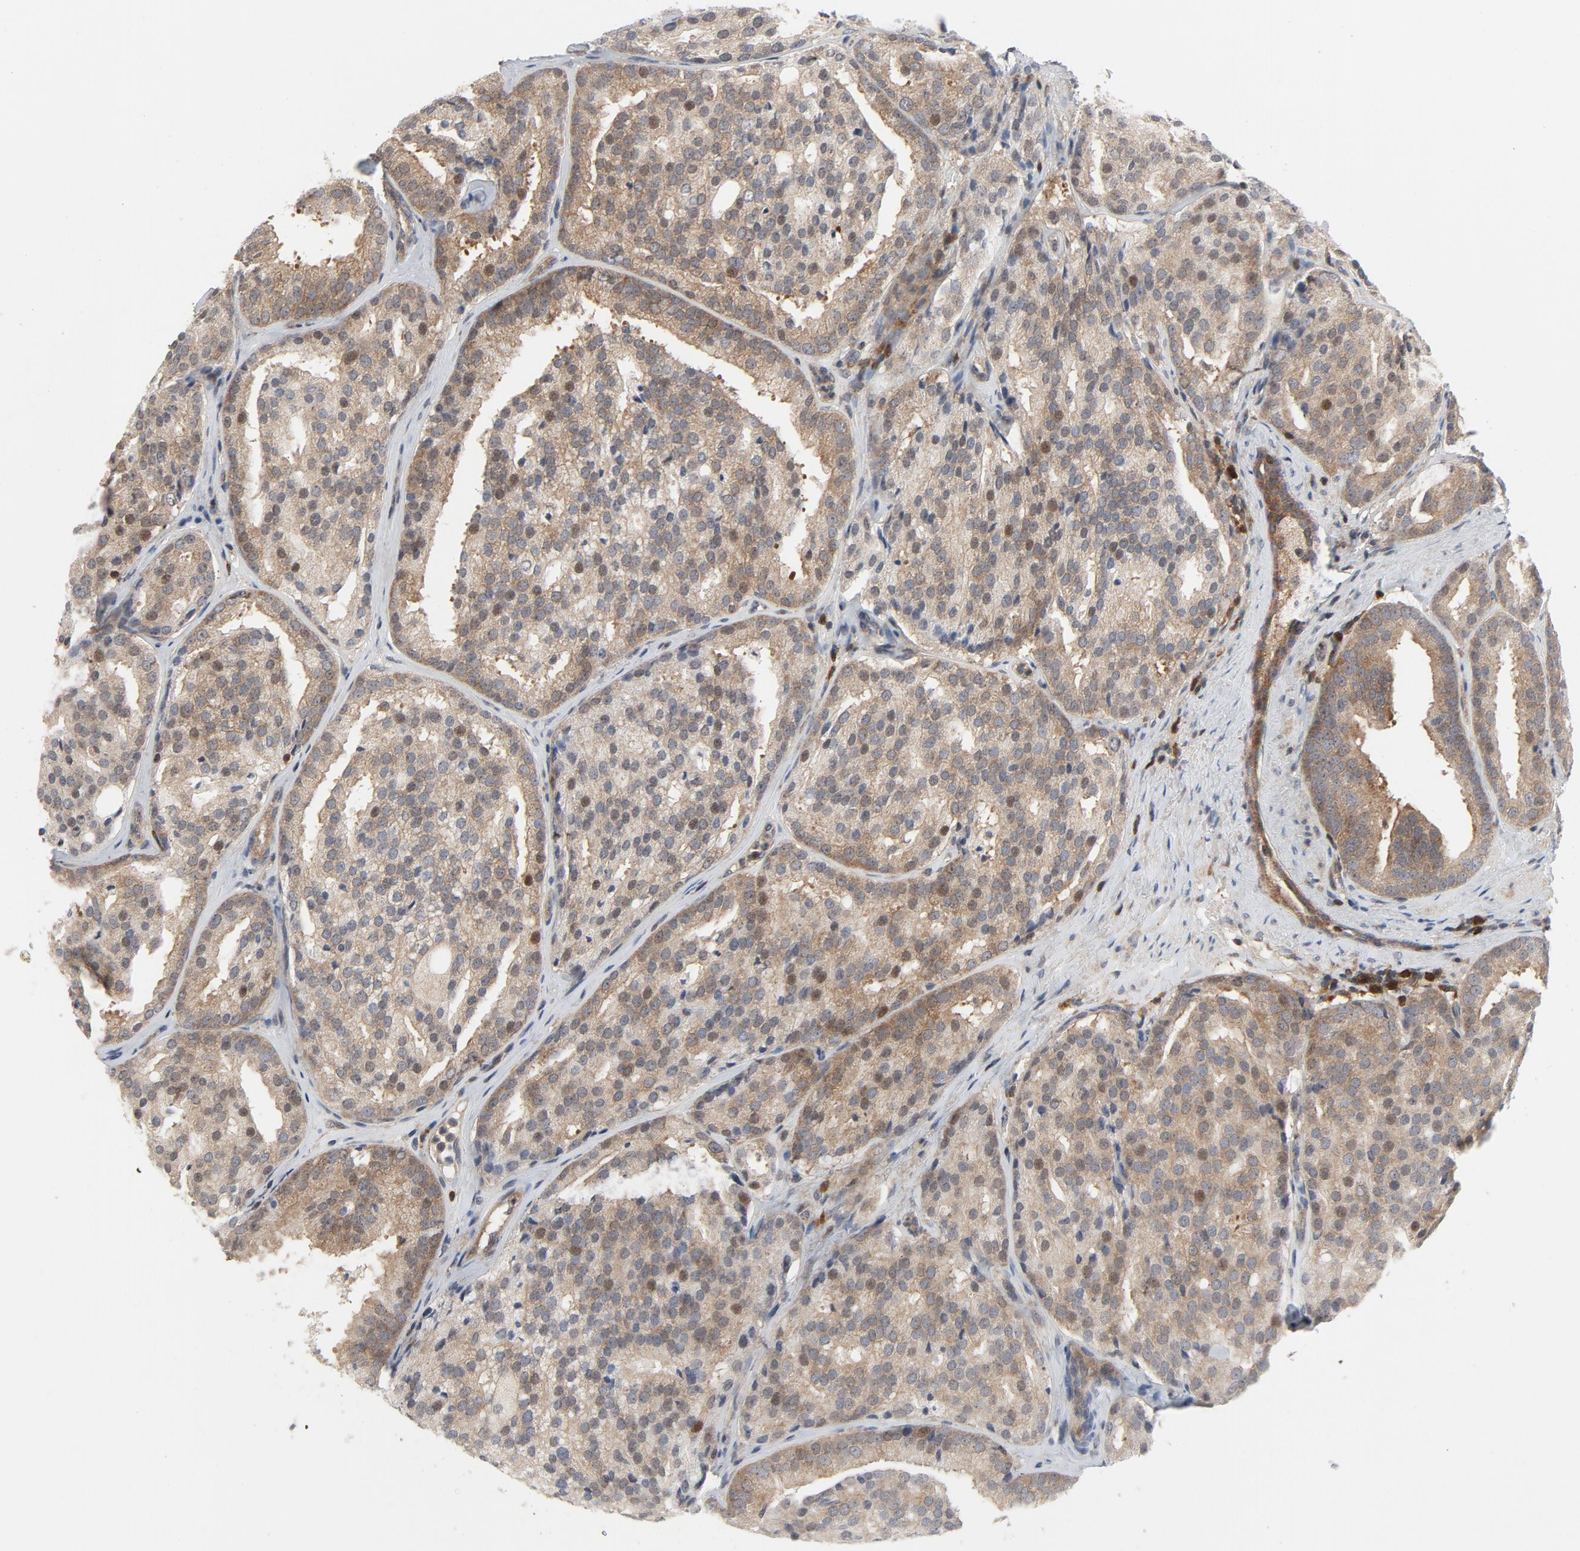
{"staining": {"intensity": "weak", "quantity": ">75%", "location": "cytoplasmic/membranous,nuclear"}, "tissue": "prostate cancer", "cell_type": "Tumor cells", "image_type": "cancer", "snomed": [{"axis": "morphology", "description": "Adenocarcinoma, High grade"}, {"axis": "topography", "description": "Prostate"}], "caption": "Brown immunohistochemical staining in human adenocarcinoma (high-grade) (prostate) exhibits weak cytoplasmic/membranous and nuclear positivity in about >75% of tumor cells.", "gene": "TRADD", "patient": {"sex": "male", "age": 64}}